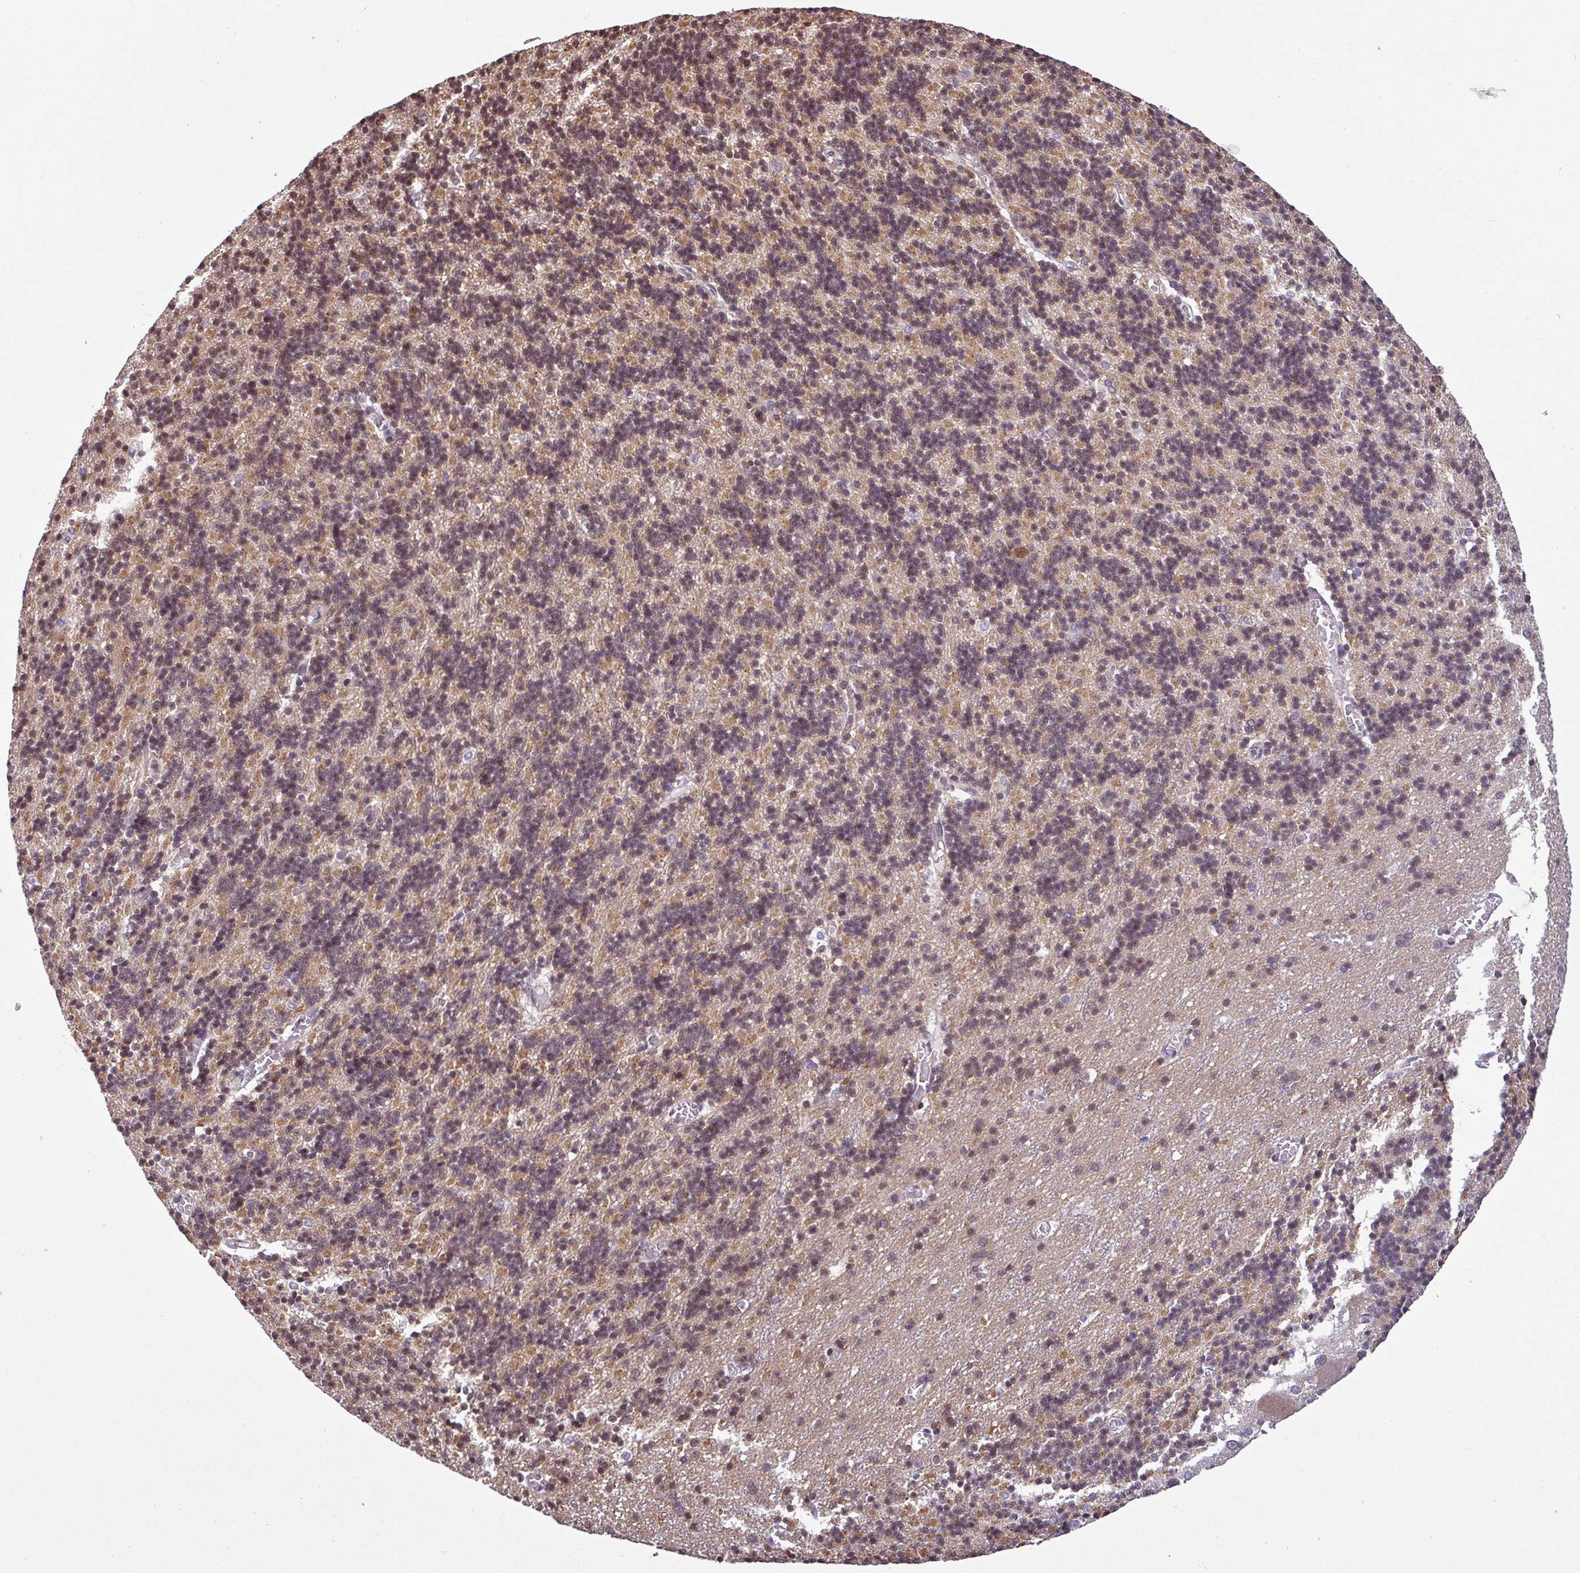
{"staining": {"intensity": "moderate", "quantity": "25%-75%", "location": "cytoplasmic/membranous,nuclear"}, "tissue": "cerebellum", "cell_type": "Cells in granular layer", "image_type": "normal", "snomed": [{"axis": "morphology", "description": "Normal tissue, NOS"}, {"axis": "topography", "description": "Cerebellum"}], "caption": "A brown stain labels moderate cytoplasmic/membranous,nuclear expression of a protein in cells in granular layer of unremarkable cerebellum. (DAB IHC with brightfield microscopy, high magnification).", "gene": "NPFFR1", "patient": {"sex": "male", "age": 37}}